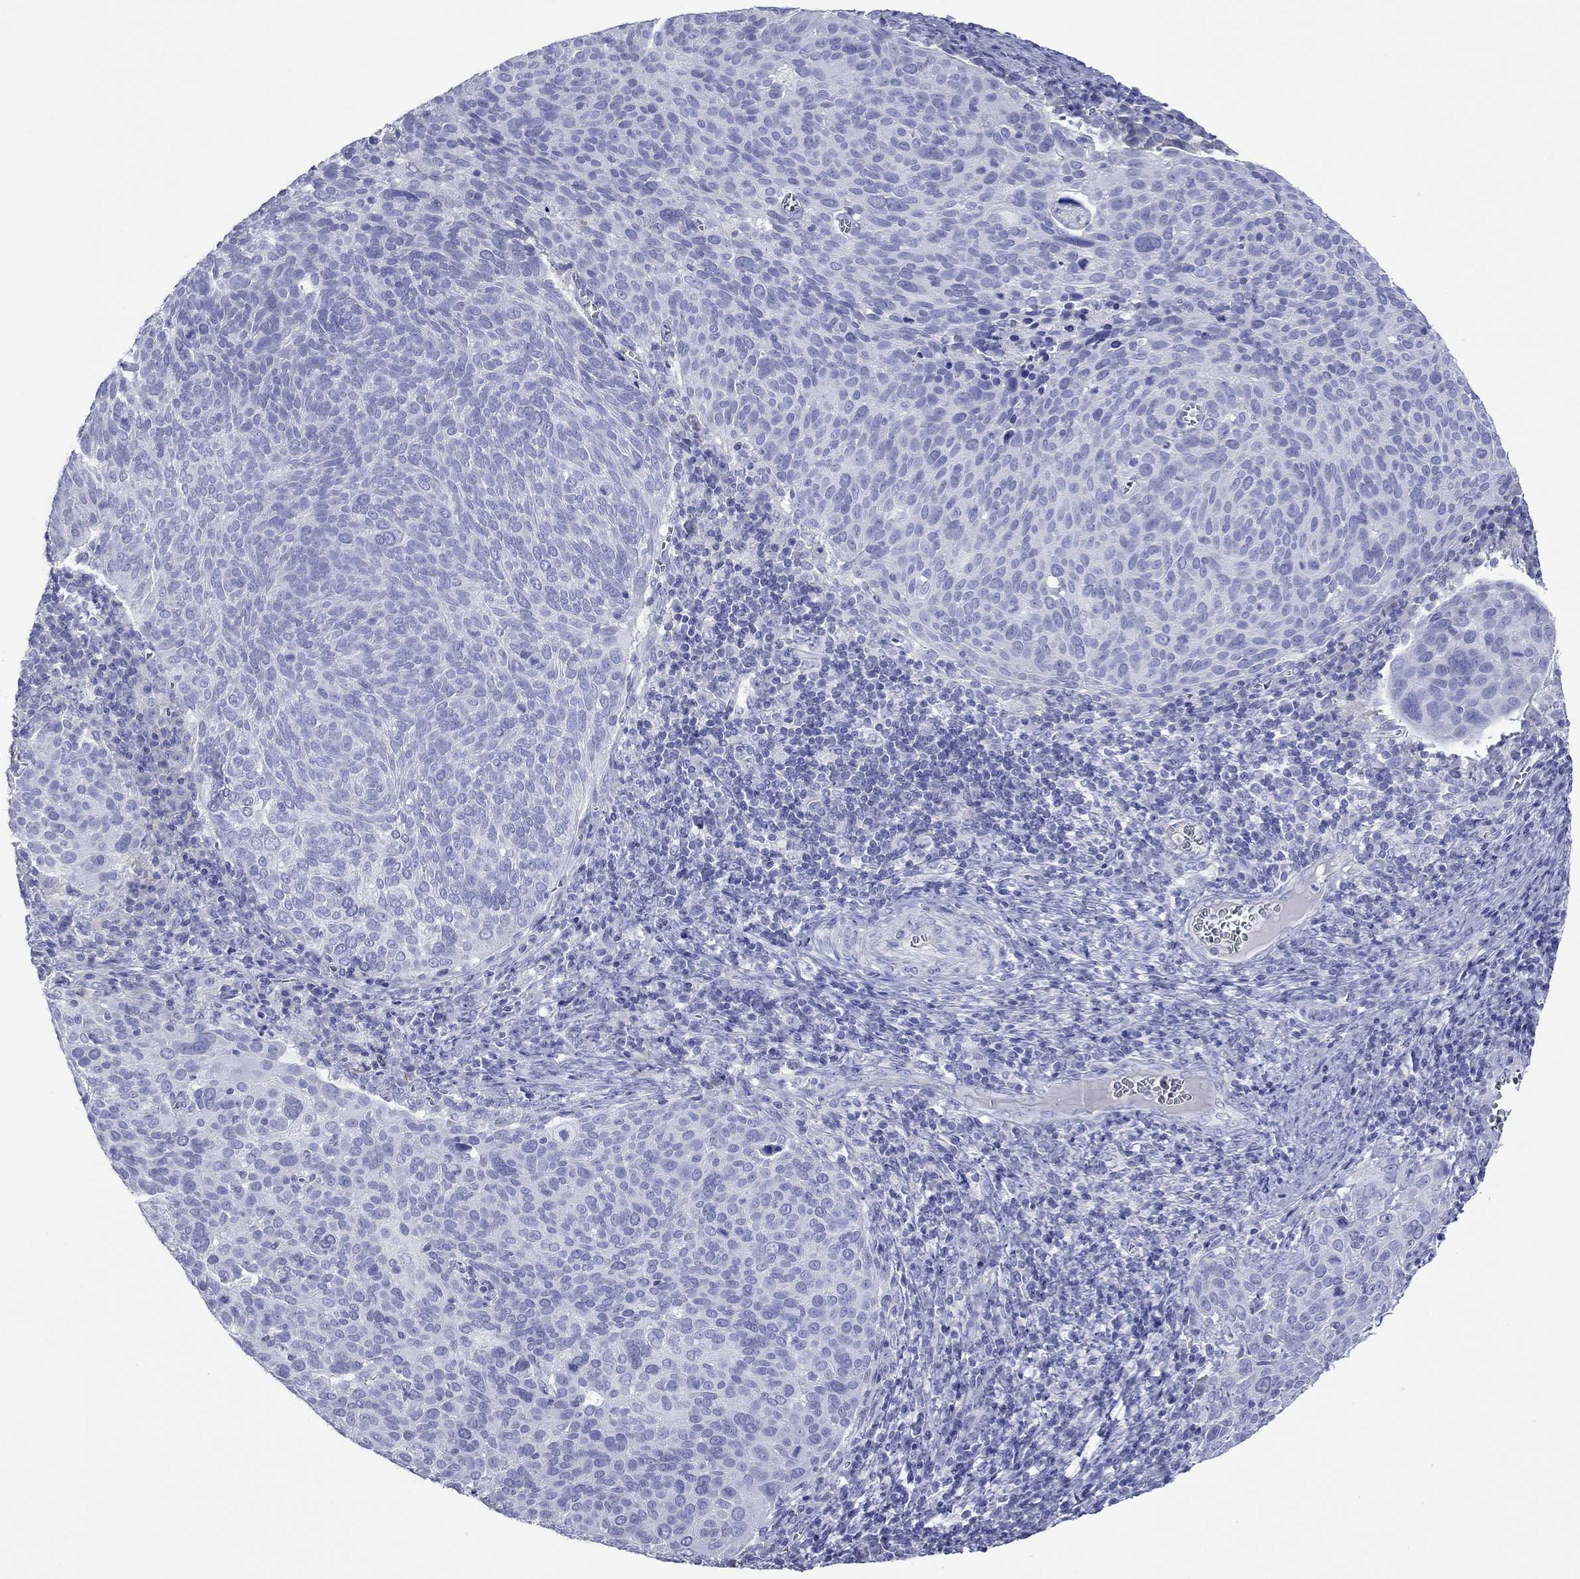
{"staining": {"intensity": "negative", "quantity": "none", "location": "none"}, "tissue": "cervical cancer", "cell_type": "Tumor cells", "image_type": "cancer", "snomed": [{"axis": "morphology", "description": "Squamous cell carcinoma, NOS"}, {"axis": "topography", "description": "Cervix"}], "caption": "IHC photomicrograph of neoplastic tissue: cervical squamous cell carcinoma stained with DAB reveals no significant protein staining in tumor cells.", "gene": "ACTL7B", "patient": {"sex": "female", "age": 39}}